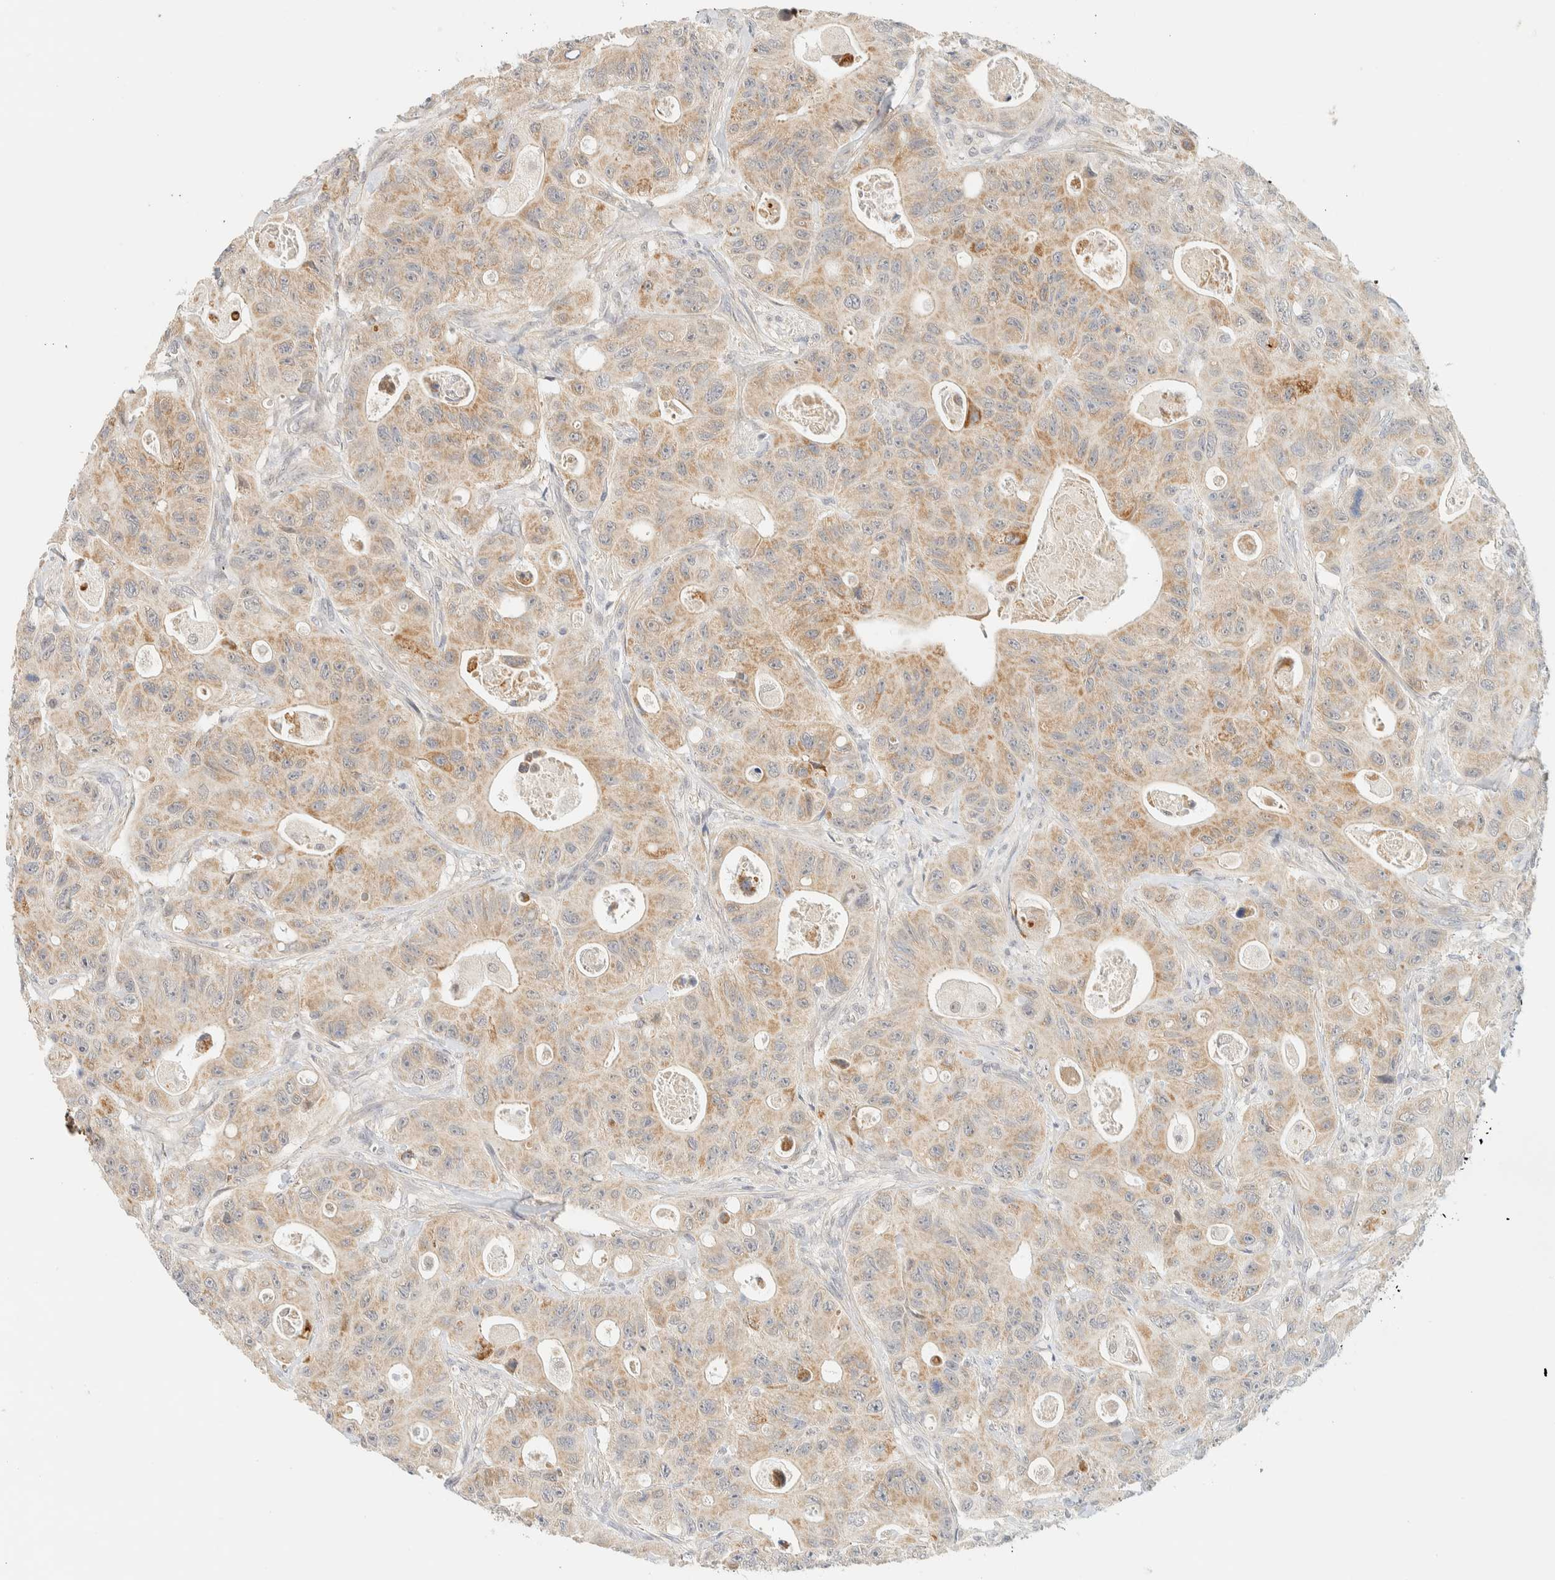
{"staining": {"intensity": "moderate", "quantity": "<25%", "location": "cytoplasmic/membranous"}, "tissue": "colorectal cancer", "cell_type": "Tumor cells", "image_type": "cancer", "snomed": [{"axis": "morphology", "description": "Adenocarcinoma, NOS"}, {"axis": "topography", "description": "Colon"}], "caption": "Human colorectal cancer (adenocarcinoma) stained with a protein marker exhibits moderate staining in tumor cells.", "gene": "TNK1", "patient": {"sex": "female", "age": 46}}